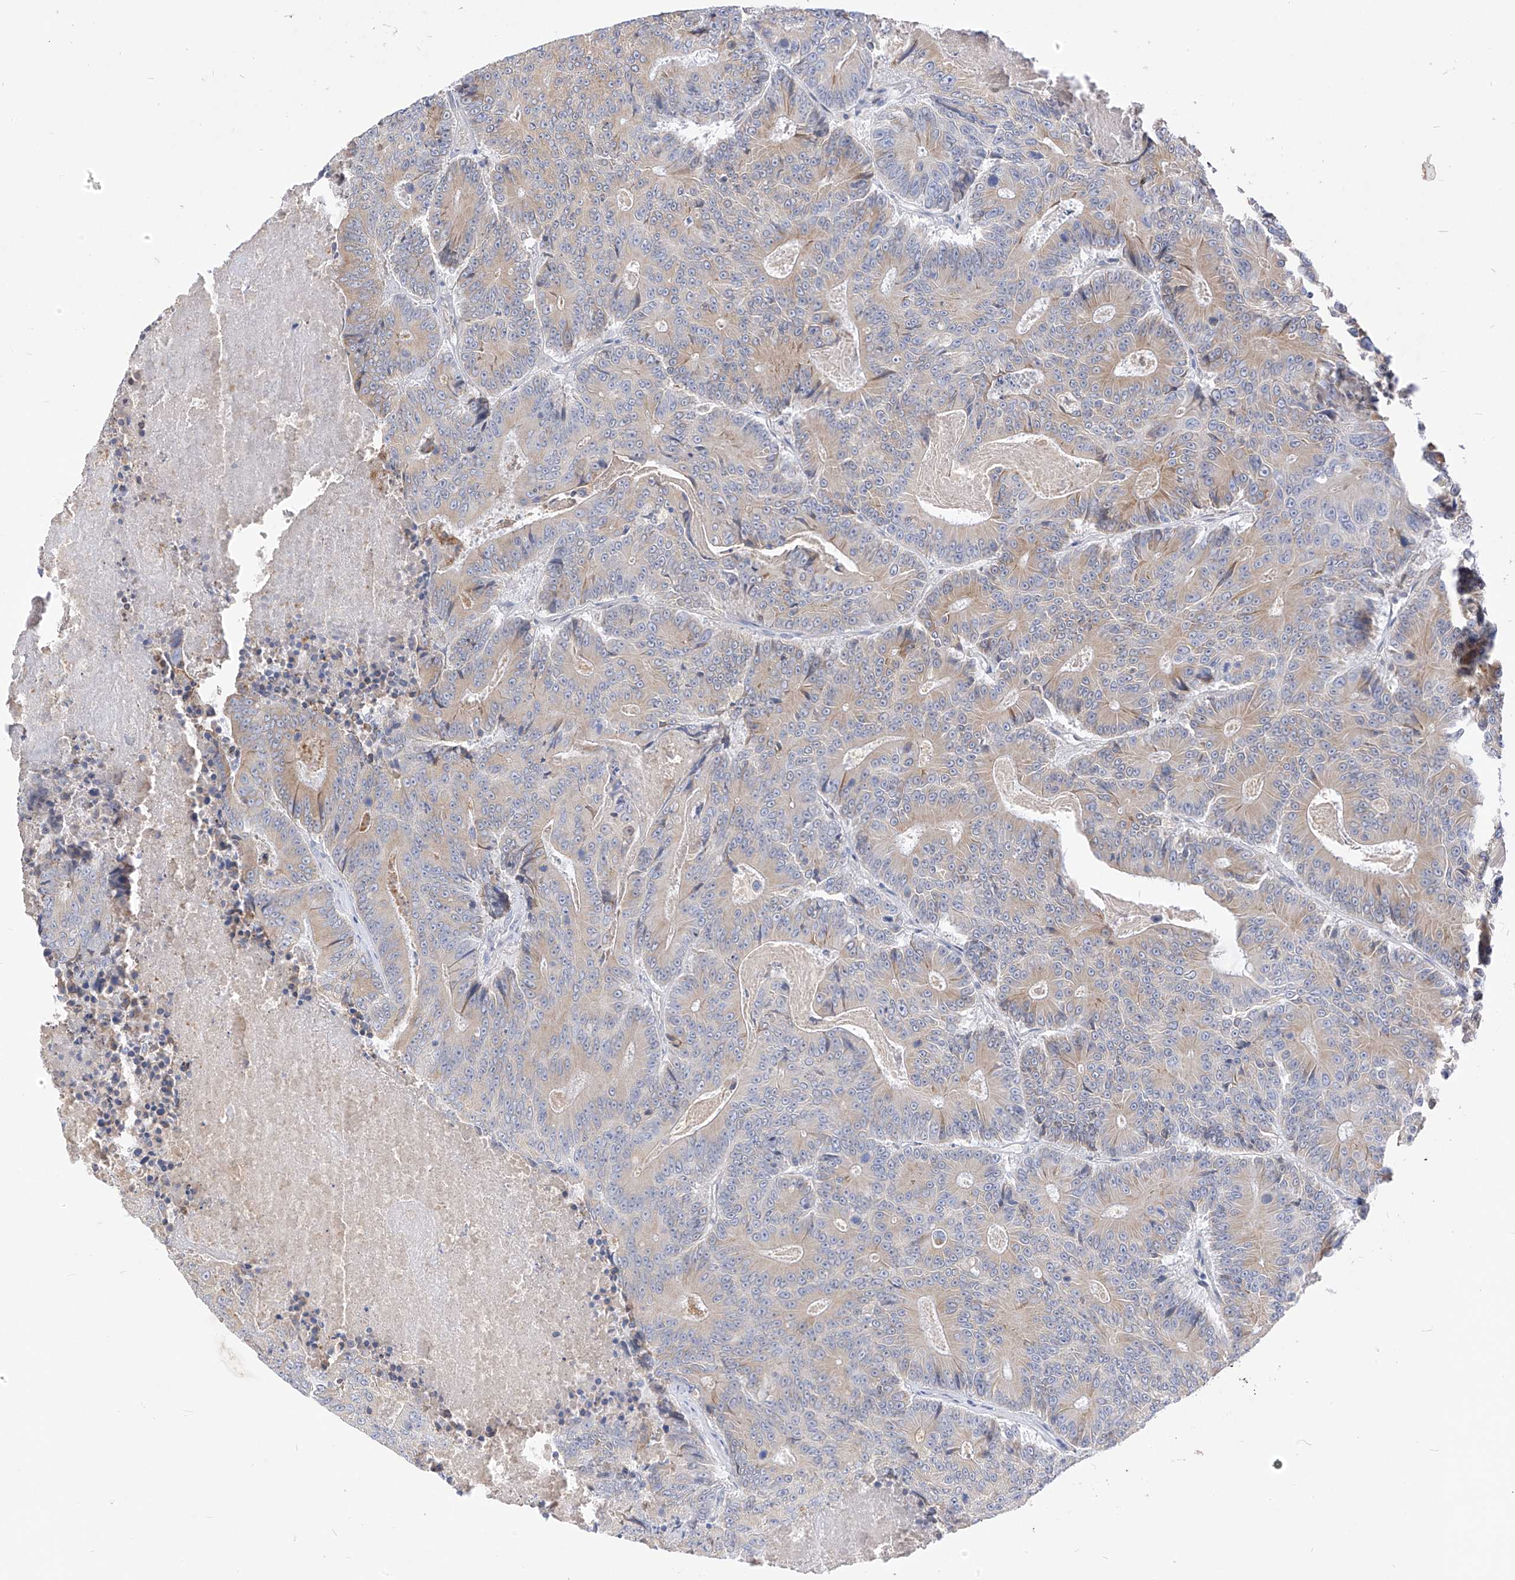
{"staining": {"intensity": "moderate", "quantity": ">75%", "location": "cytoplasmic/membranous"}, "tissue": "colorectal cancer", "cell_type": "Tumor cells", "image_type": "cancer", "snomed": [{"axis": "morphology", "description": "Adenocarcinoma, NOS"}, {"axis": "topography", "description": "Colon"}], "caption": "IHC micrograph of neoplastic tissue: colorectal adenocarcinoma stained using immunohistochemistry exhibits medium levels of moderate protein expression localized specifically in the cytoplasmic/membranous of tumor cells, appearing as a cytoplasmic/membranous brown color.", "gene": "RASA2", "patient": {"sex": "male", "age": 83}}